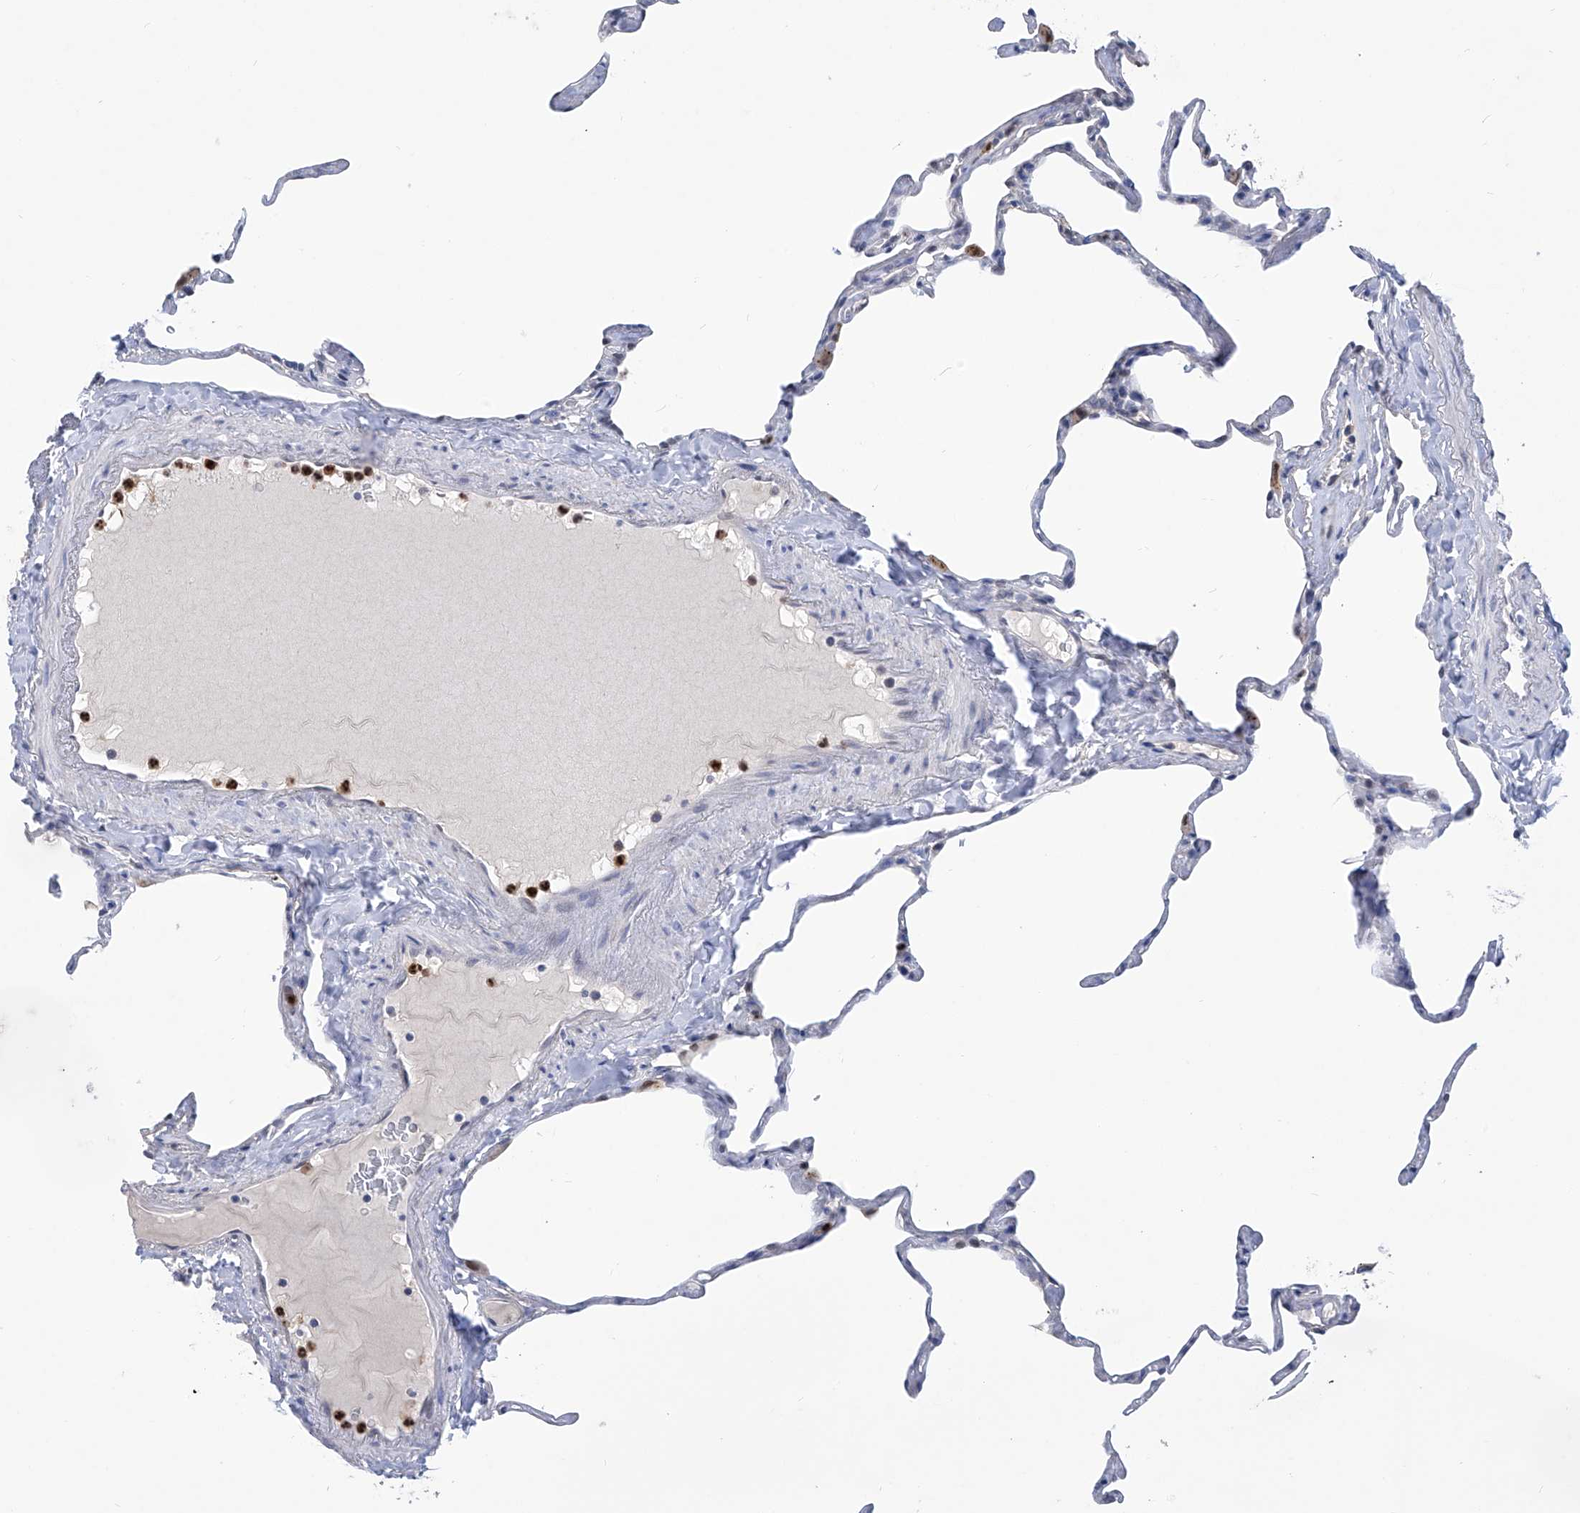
{"staining": {"intensity": "negative", "quantity": "none", "location": "none"}, "tissue": "lung", "cell_type": "Alveolar cells", "image_type": "normal", "snomed": [{"axis": "morphology", "description": "Normal tissue, NOS"}, {"axis": "topography", "description": "Lung"}], "caption": "Immunohistochemical staining of unremarkable lung reveals no significant positivity in alveolar cells.", "gene": "PHF20", "patient": {"sex": "male", "age": 65}}